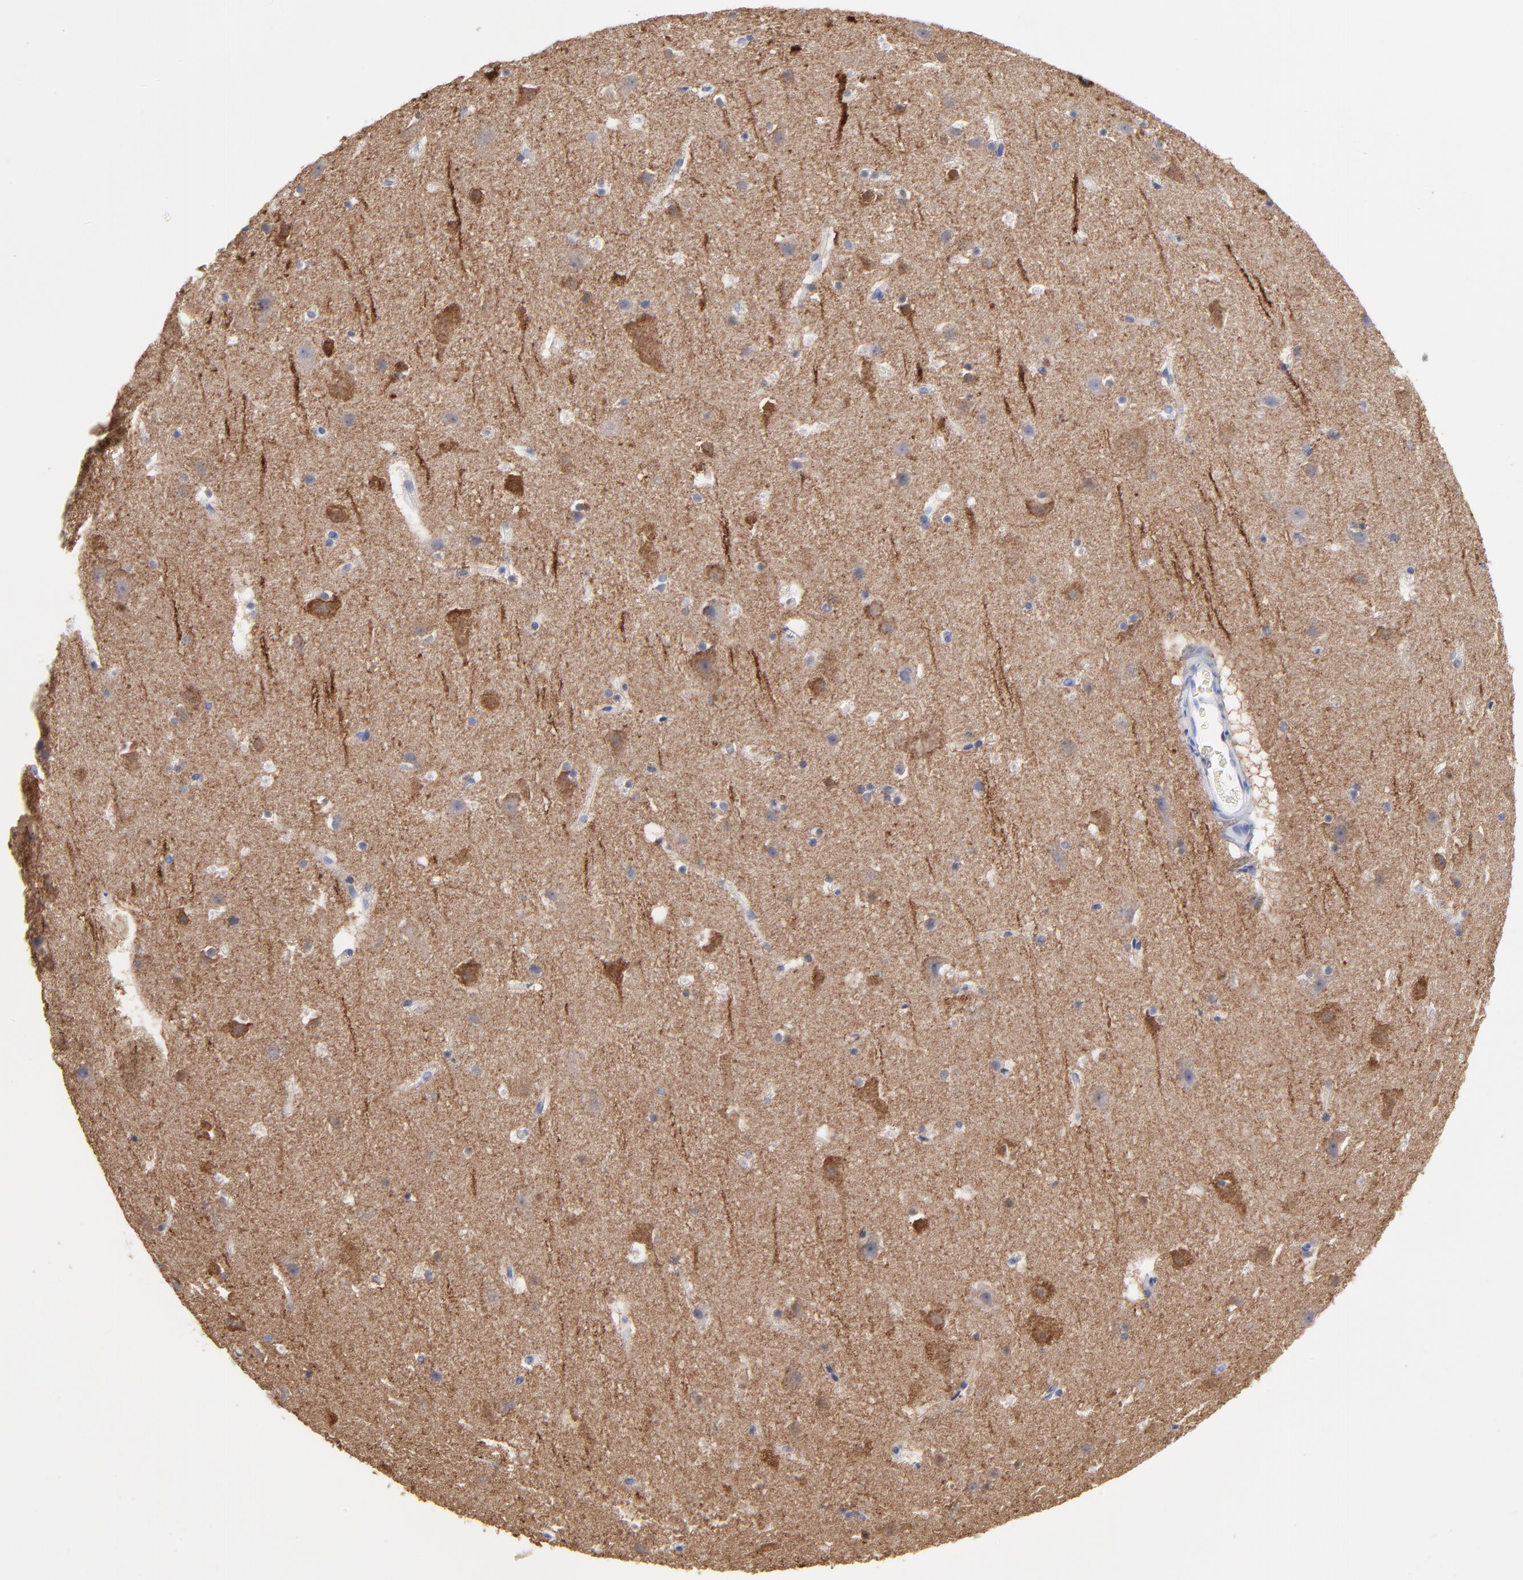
{"staining": {"intensity": "negative", "quantity": "none", "location": "none"}, "tissue": "cerebral cortex", "cell_type": "Endothelial cells", "image_type": "normal", "snomed": [{"axis": "morphology", "description": "Normal tissue, NOS"}, {"axis": "topography", "description": "Cerebral cortex"}], "caption": "Immunohistochemistry histopathology image of benign human cerebral cortex stained for a protein (brown), which displays no staining in endothelial cells.", "gene": "CNTN3", "patient": {"sex": "male", "age": 45}}